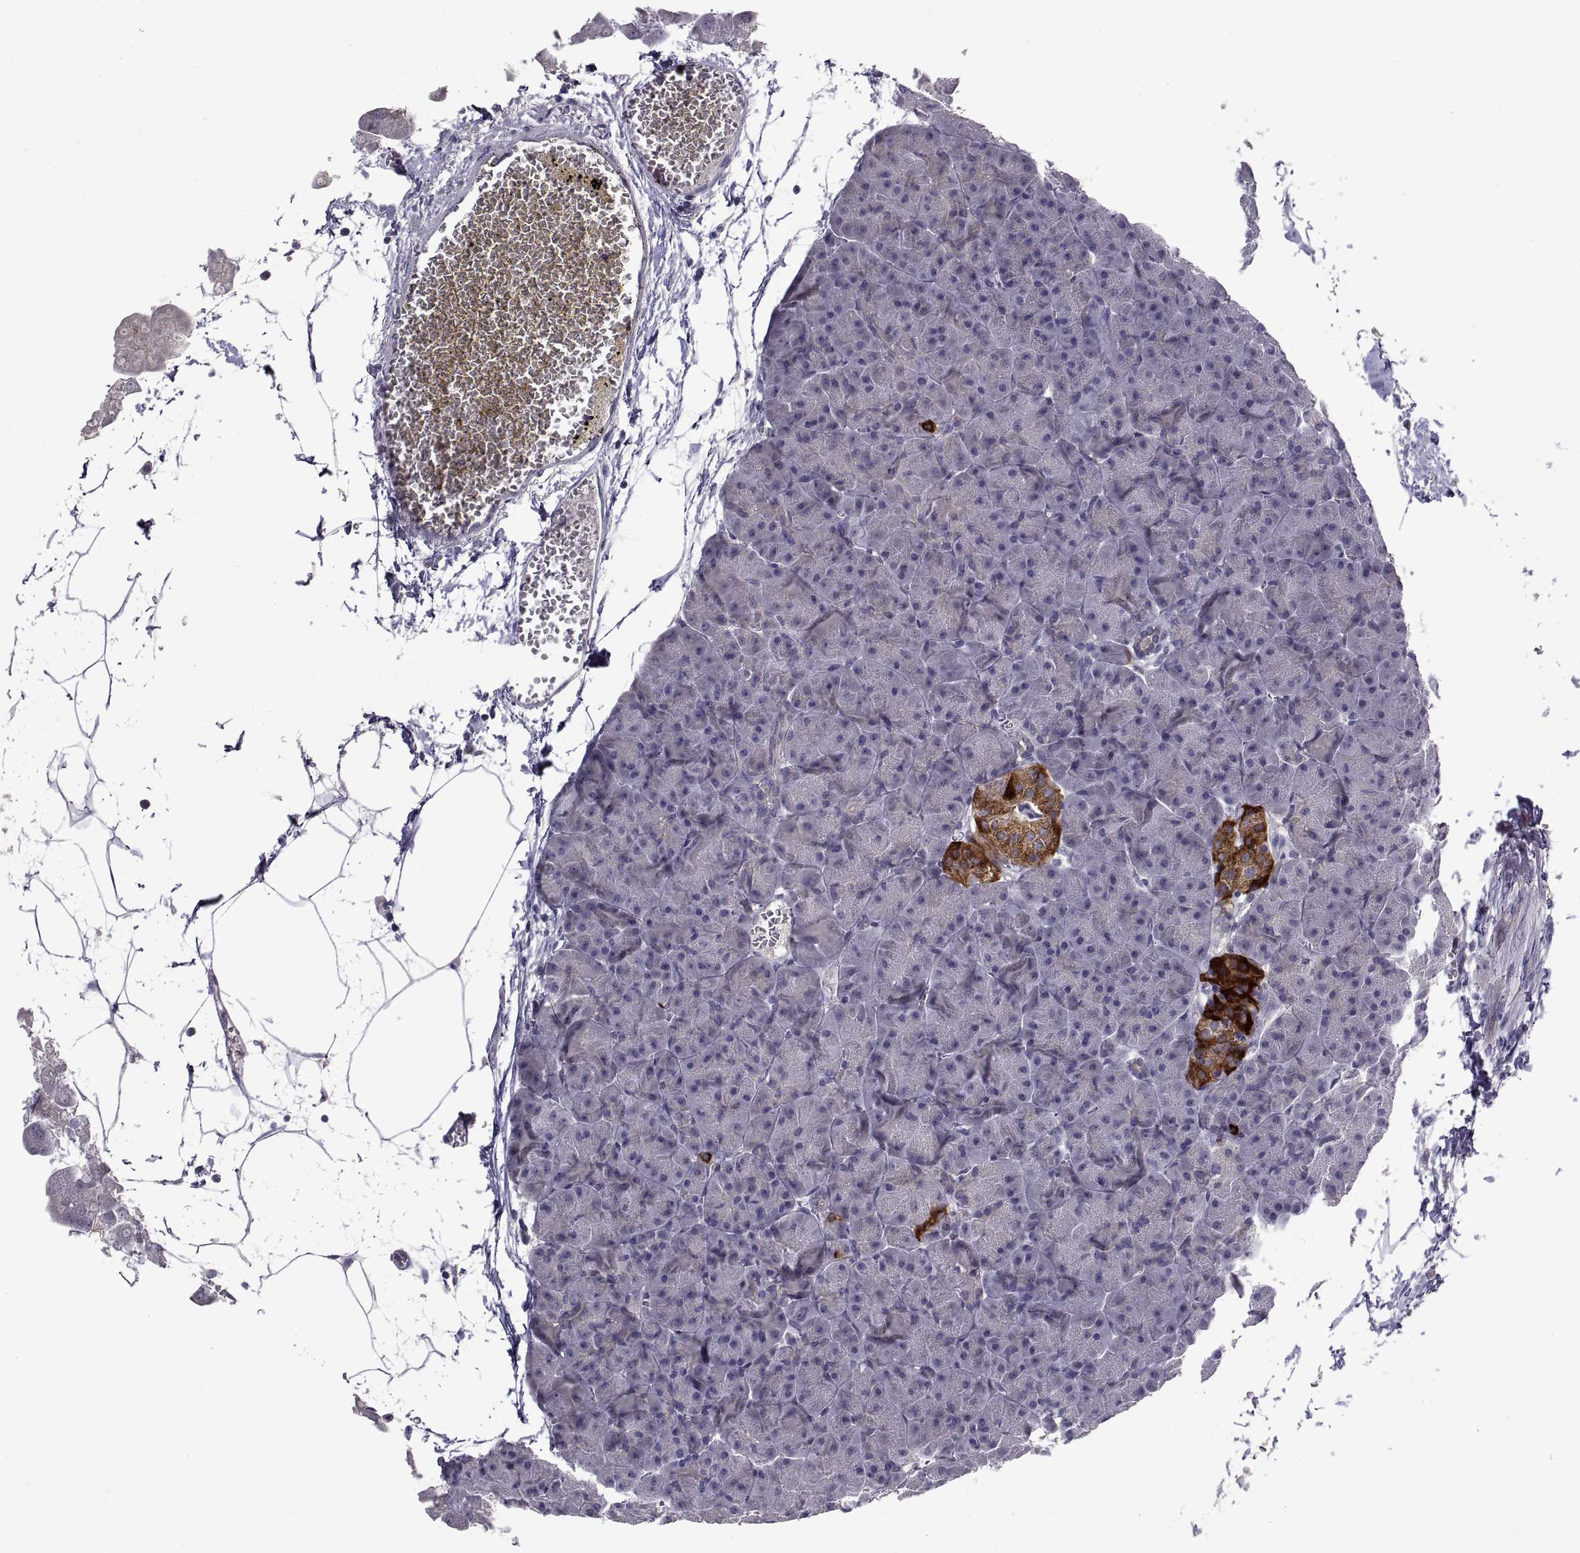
{"staining": {"intensity": "negative", "quantity": "none", "location": "none"}, "tissue": "pancreas", "cell_type": "Exocrine glandular cells", "image_type": "normal", "snomed": [{"axis": "morphology", "description": "Normal tissue, NOS"}, {"axis": "topography", "description": "Adipose tissue"}, {"axis": "topography", "description": "Pancreas"}, {"axis": "topography", "description": "Peripheral nerve tissue"}], "caption": "Histopathology image shows no protein staining in exocrine glandular cells of benign pancreas. (DAB (3,3'-diaminobenzidine) immunohistochemistry visualized using brightfield microscopy, high magnification).", "gene": "NPTX2", "patient": {"sex": "female", "age": 58}}